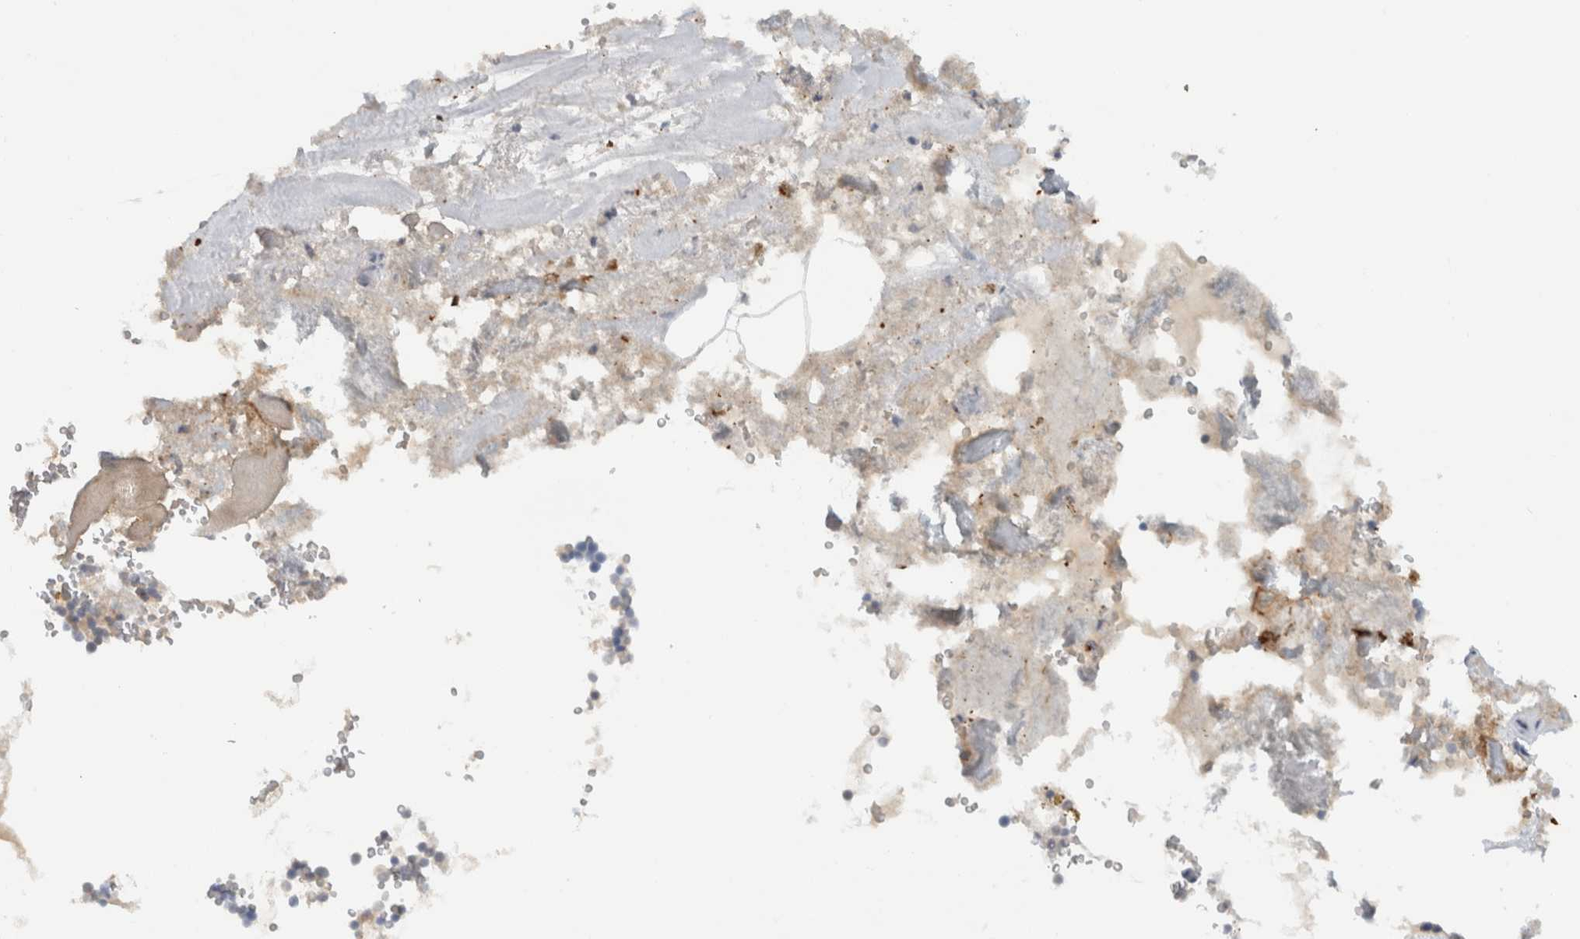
{"staining": {"intensity": "weak", "quantity": "<25%", "location": "cytoplasmic/membranous"}, "tissue": "bone marrow", "cell_type": "Hematopoietic cells", "image_type": "normal", "snomed": [{"axis": "morphology", "description": "Normal tissue, NOS"}, {"axis": "topography", "description": "Bone marrow"}], "caption": "A micrograph of human bone marrow is negative for staining in hematopoietic cells. (Stains: DAB (3,3'-diaminobenzidine) IHC with hematoxylin counter stain, Microscopy: brightfield microscopy at high magnification).", "gene": "ERCC6L2", "patient": {"sex": "male", "age": 70}}